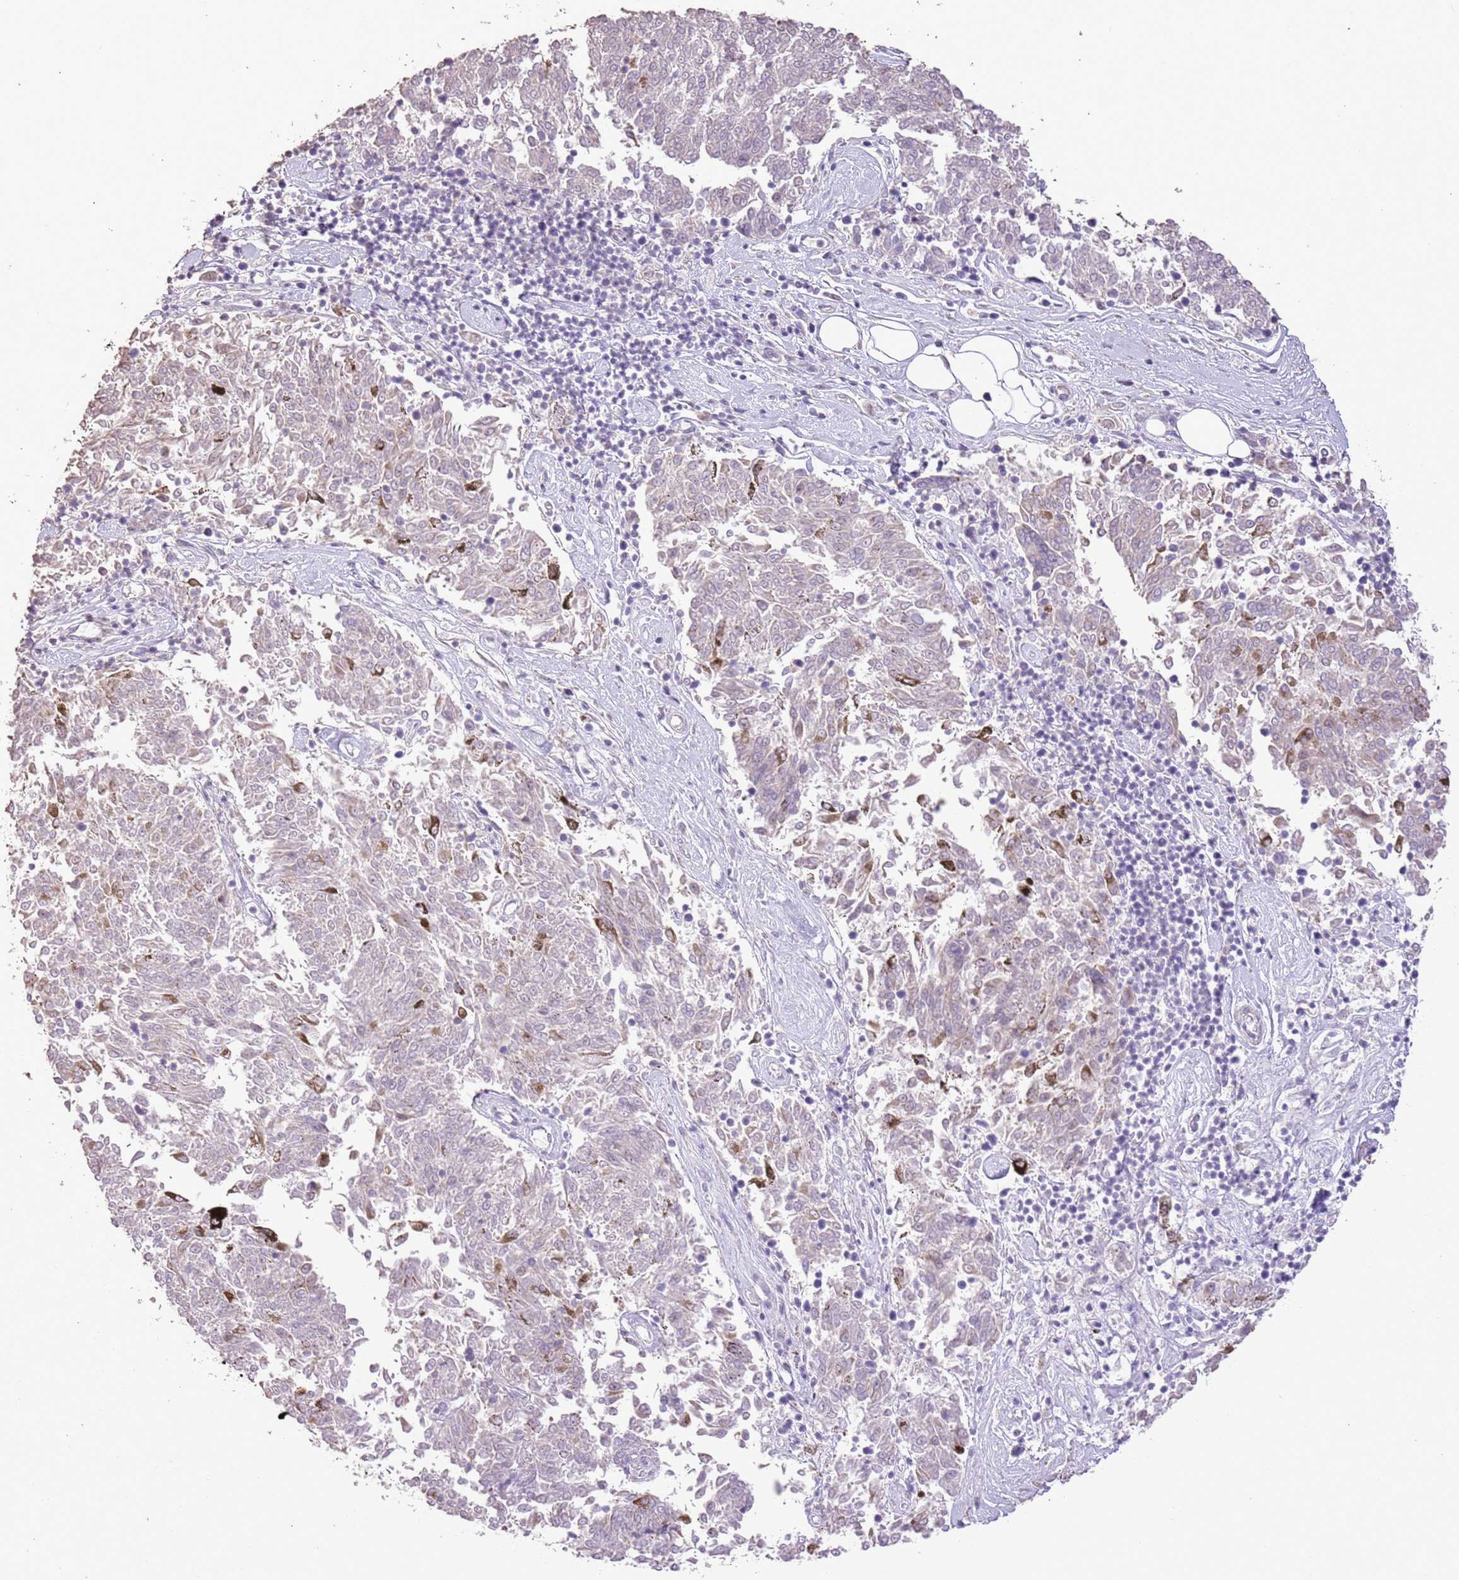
{"staining": {"intensity": "negative", "quantity": "none", "location": "none"}, "tissue": "melanoma", "cell_type": "Tumor cells", "image_type": "cancer", "snomed": [{"axis": "morphology", "description": "Malignant melanoma, NOS"}, {"axis": "topography", "description": "Skin"}], "caption": "Histopathology image shows no significant protein expression in tumor cells of melanoma.", "gene": "GMNN", "patient": {"sex": "female", "age": 72}}